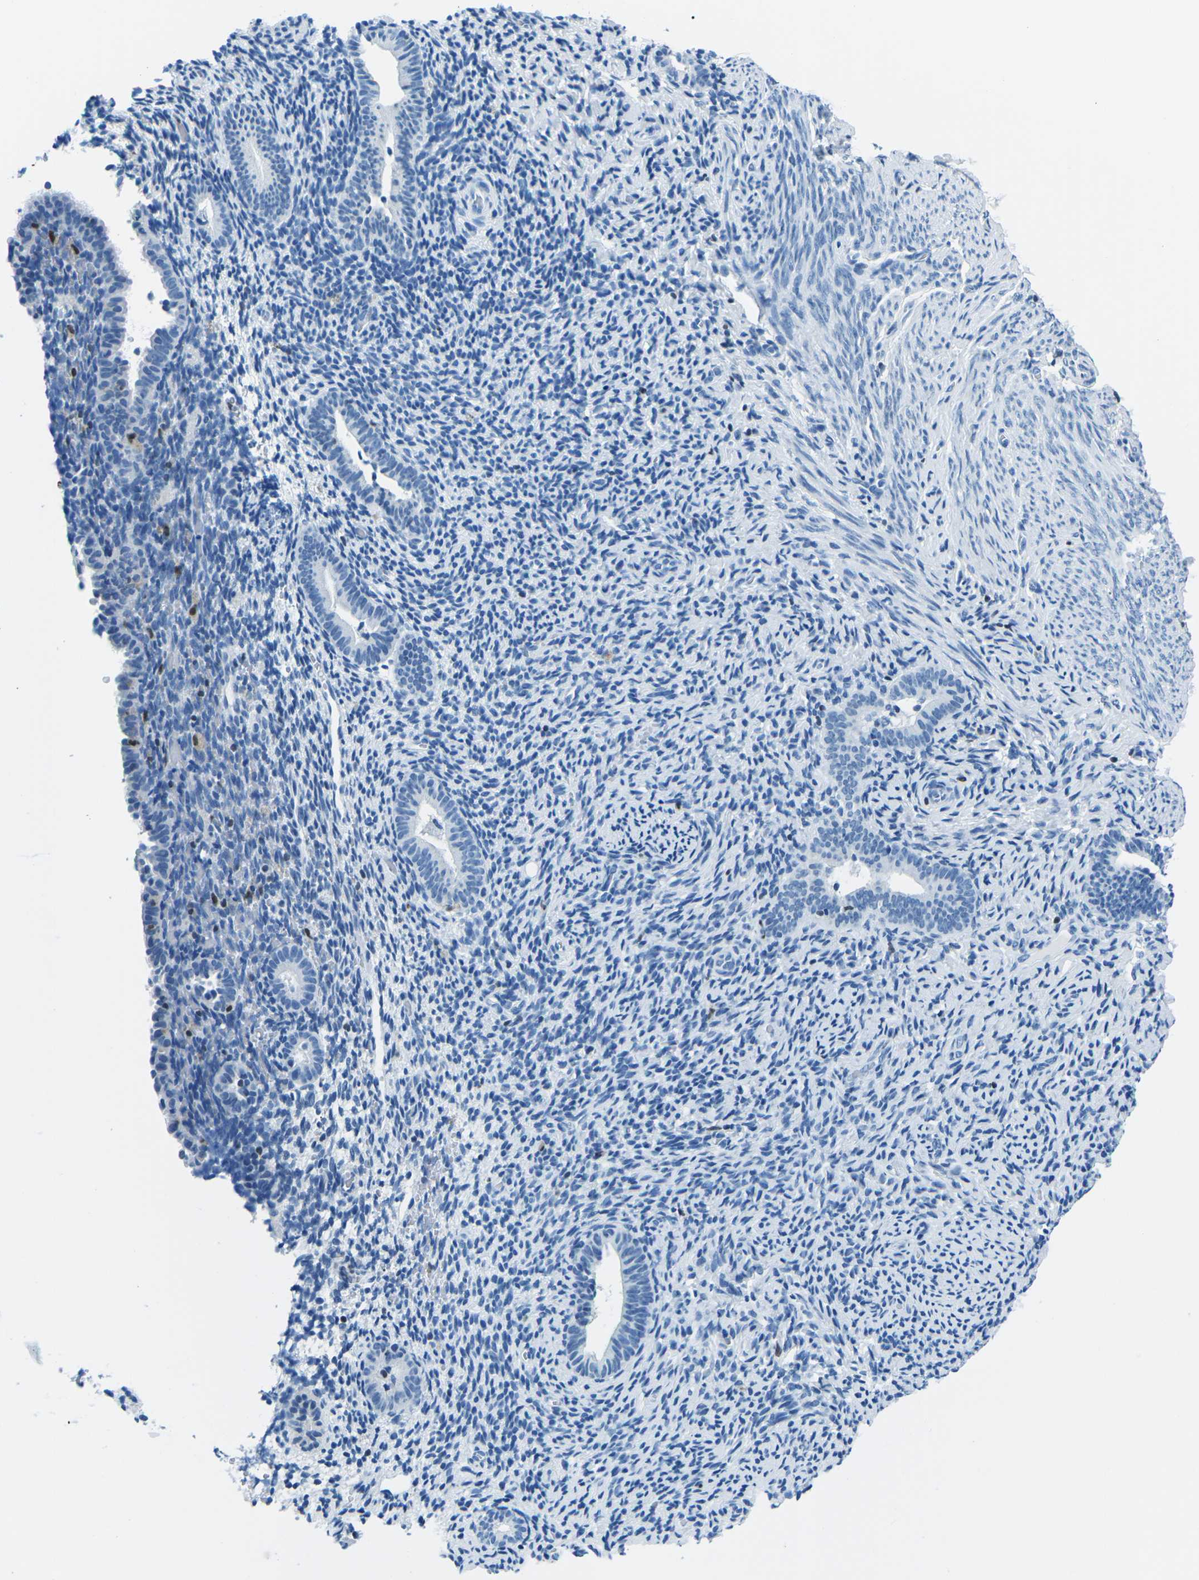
{"staining": {"intensity": "negative", "quantity": "none", "location": "none"}, "tissue": "endometrium", "cell_type": "Cells in endometrial stroma", "image_type": "normal", "snomed": [{"axis": "morphology", "description": "Normal tissue, NOS"}, {"axis": "topography", "description": "Endometrium"}], "caption": "A high-resolution image shows immunohistochemistry (IHC) staining of unremarkable endometrium, which displays no significant staining in cells in endometrial stroma.", "gene": "CELF2", "patient": {"sex": "female", "age": 71}}